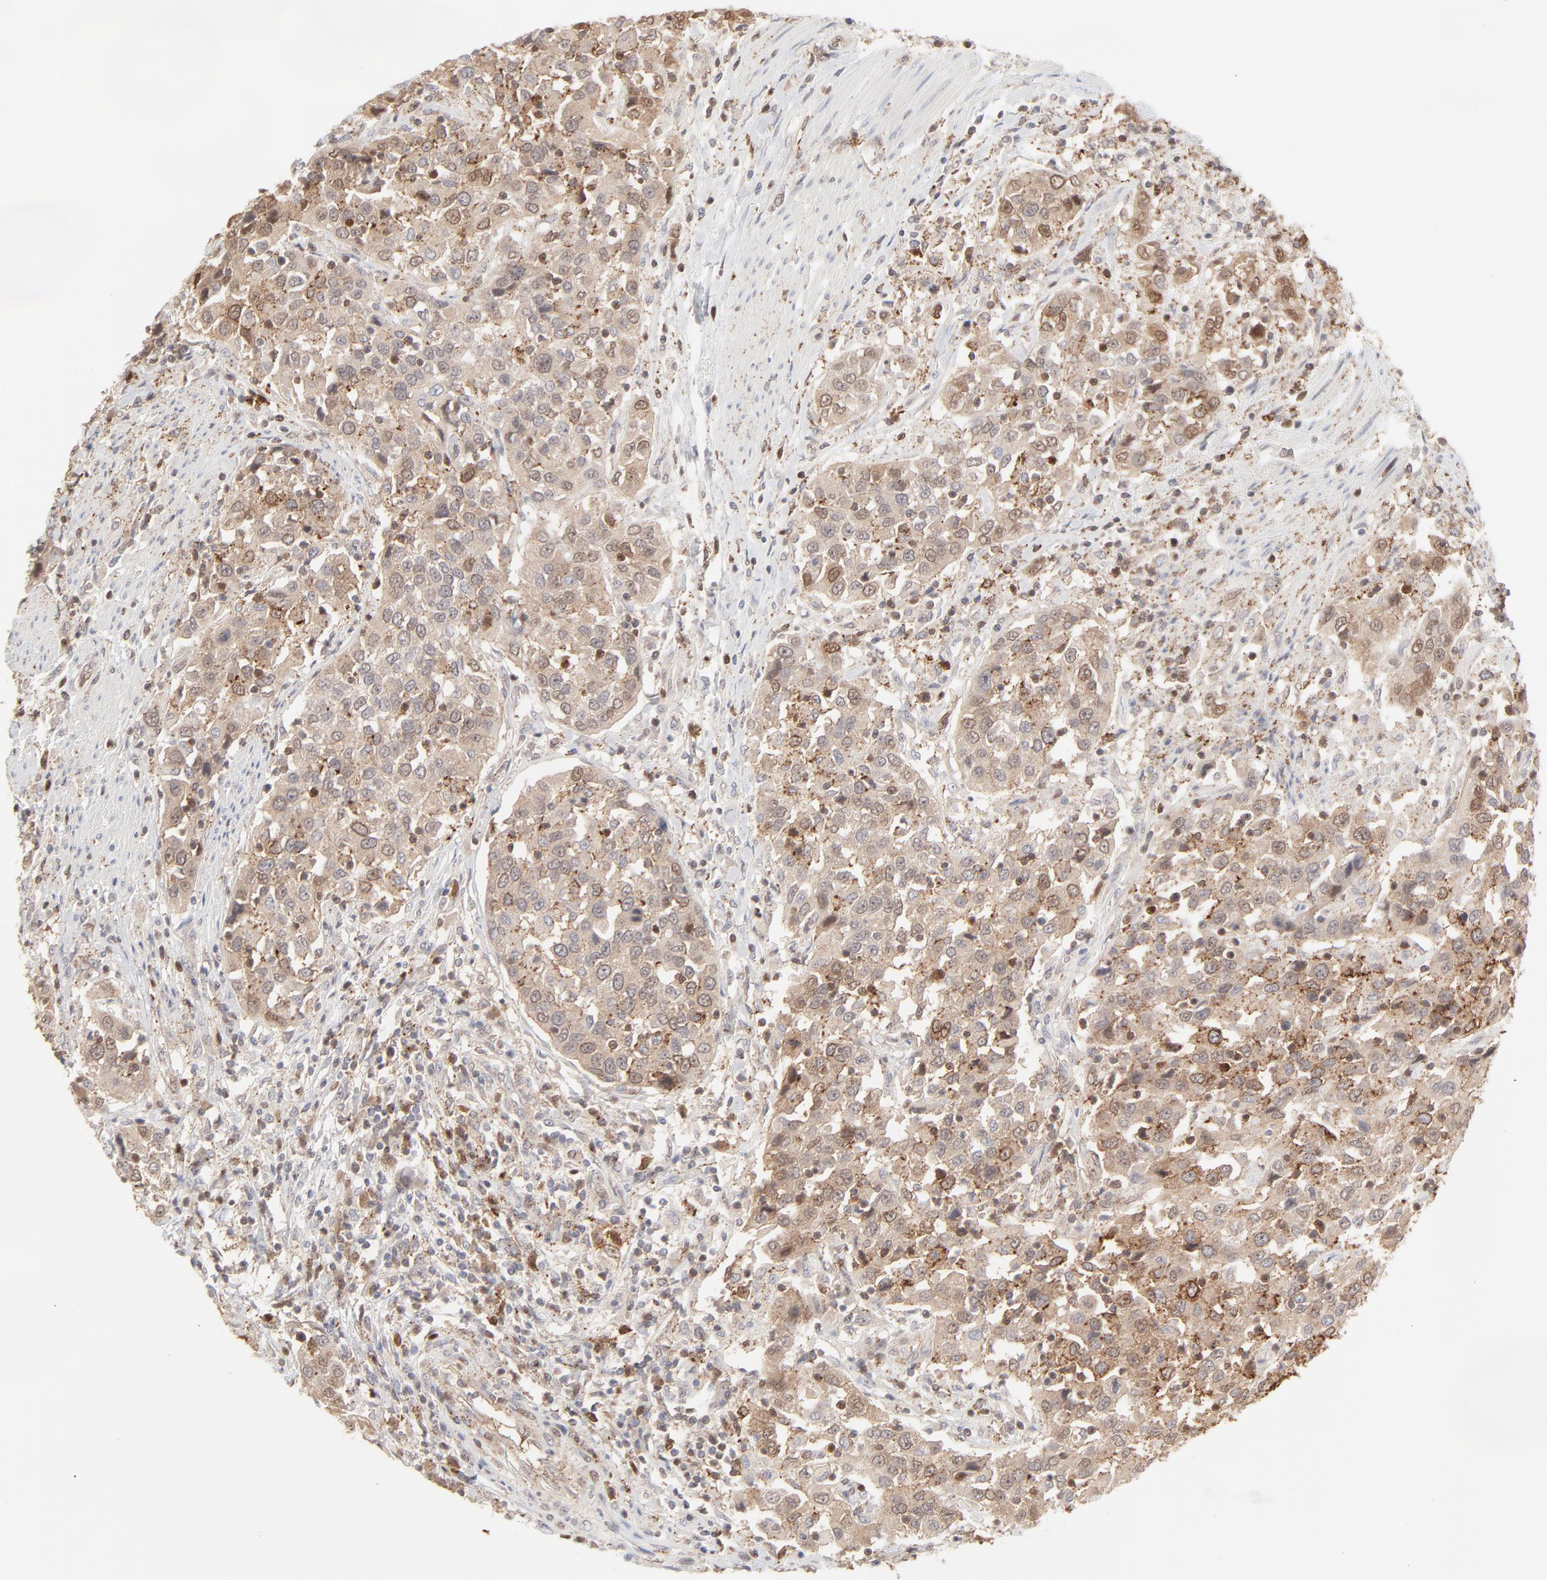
{"staining": {"intensity": "weak", "quantity": "<25%", "location": "cytoplasmic/membranous,nuclear"}, "tissue": "urothelial cancer", "cell_type": "Tumor cells", "image_type": "cancer", "snomed": [{"axis": "morphology", "description": "Urothelial carcinoma, High grade"}, {"axis": "topography", "description": "Urinary bladder"}], "caption": "Micrograph shows no protein expression in tumor cells of urothelial carcinoma (high-grade) tissue. Brightfield microscopy of immunohistochemistry (IHC) stained with DAB (brown) and hematoxylin (blue), captured at high magnification.", "gene": "CDK6", "patient": {"sex": "female", "age": 80}}